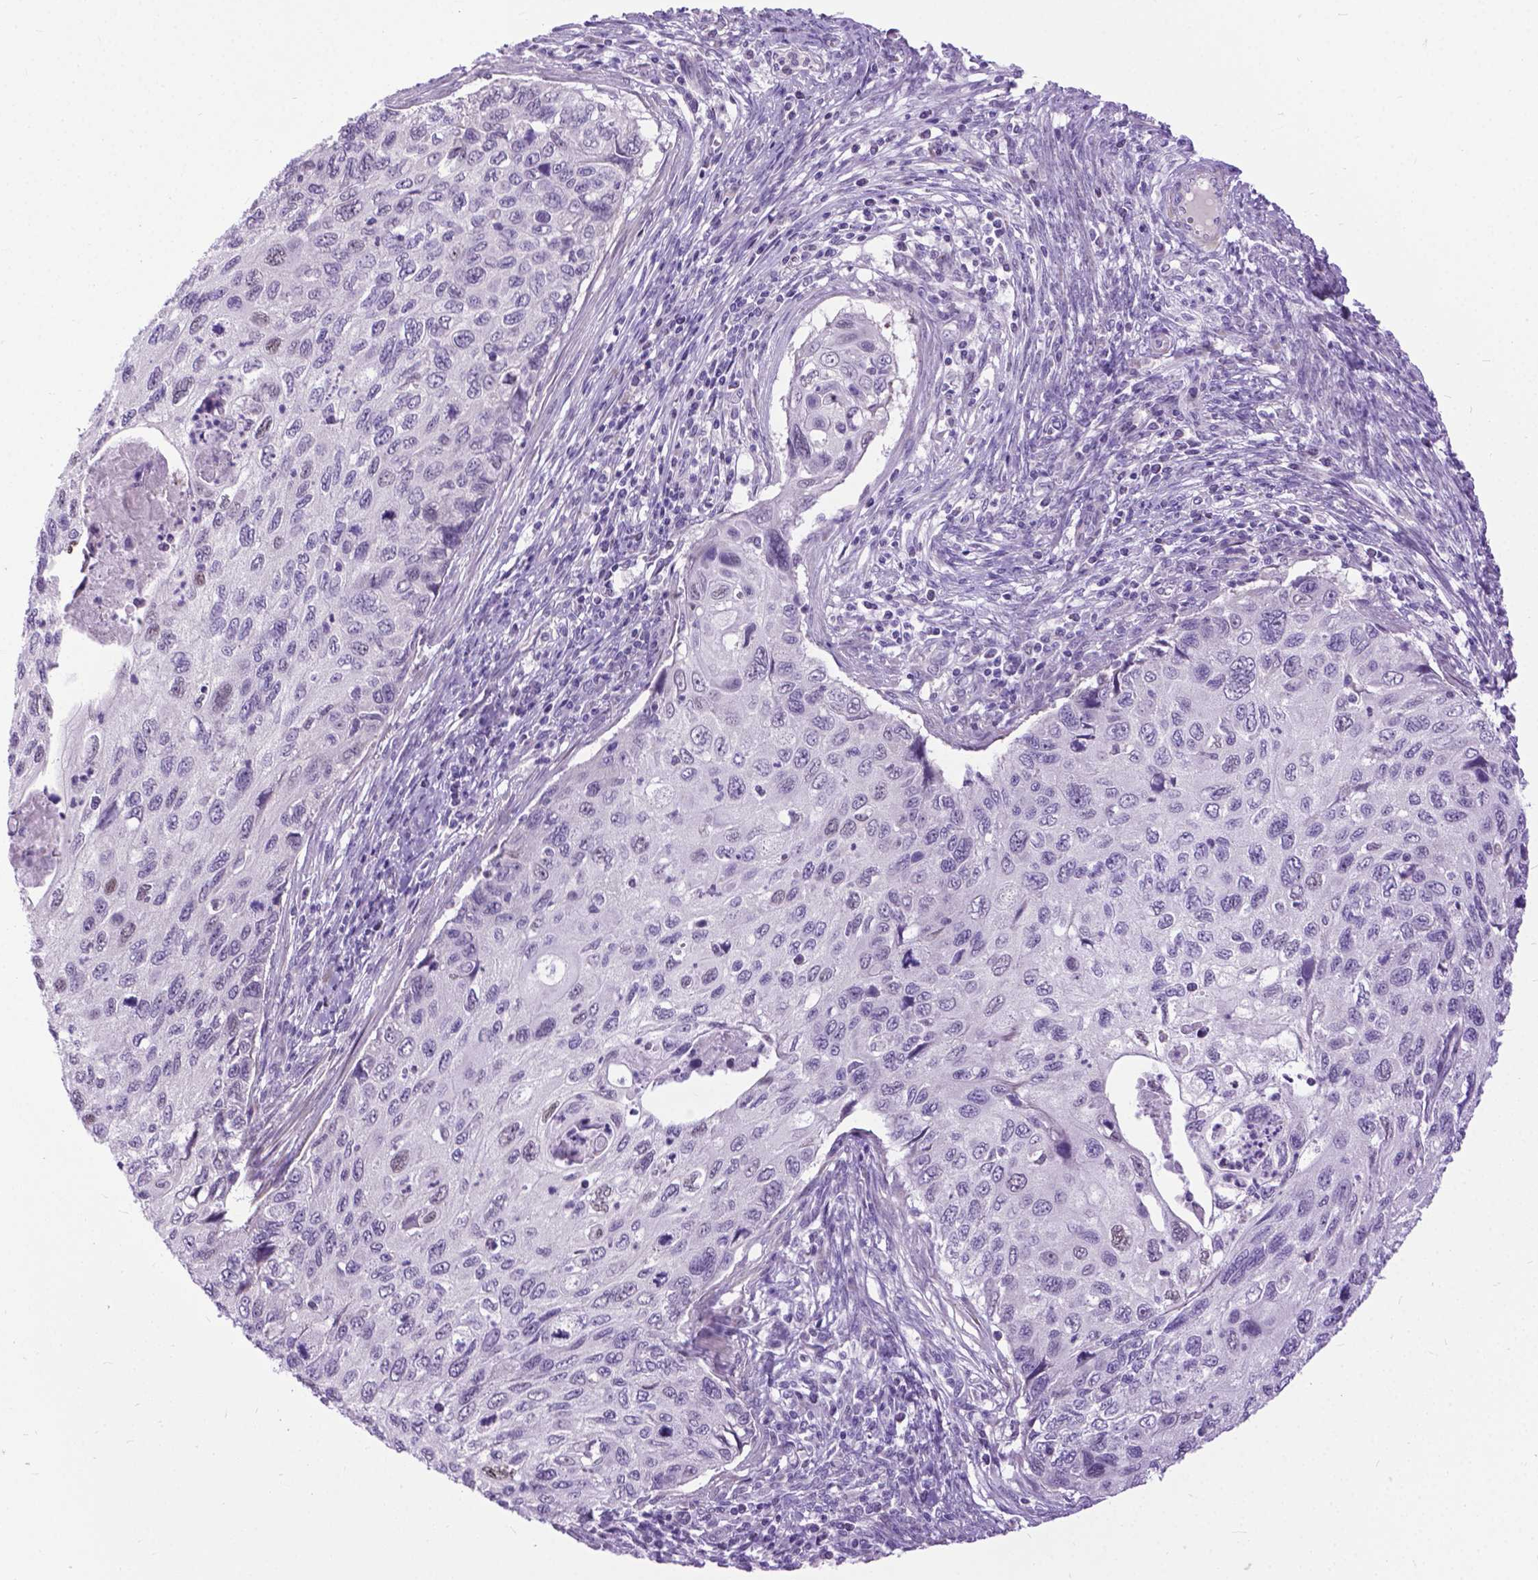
{"staining": {"intensity": "negative", "quantity": "none", "location": "none"}, "tissue": "cervical cancer", "cell_type": "Tumor cells", "image_type": "cancer", "snomed": [{"axis": "morphology", "description": "Squamous cell carcinoma, NOS"}, {"axis": "topography", "description": "Cervix"}], "caption": "Protein analysis of cervical squamous cell carcinoma demonstrates no significant expression in tumor cells. (DAB (3,3'-diaminobenzidine) immunohistochemistry (IHC) with hematoxylin counter stain).", "gene": "APCDD1L", "patient": {"sex": "female", "age": 70}}